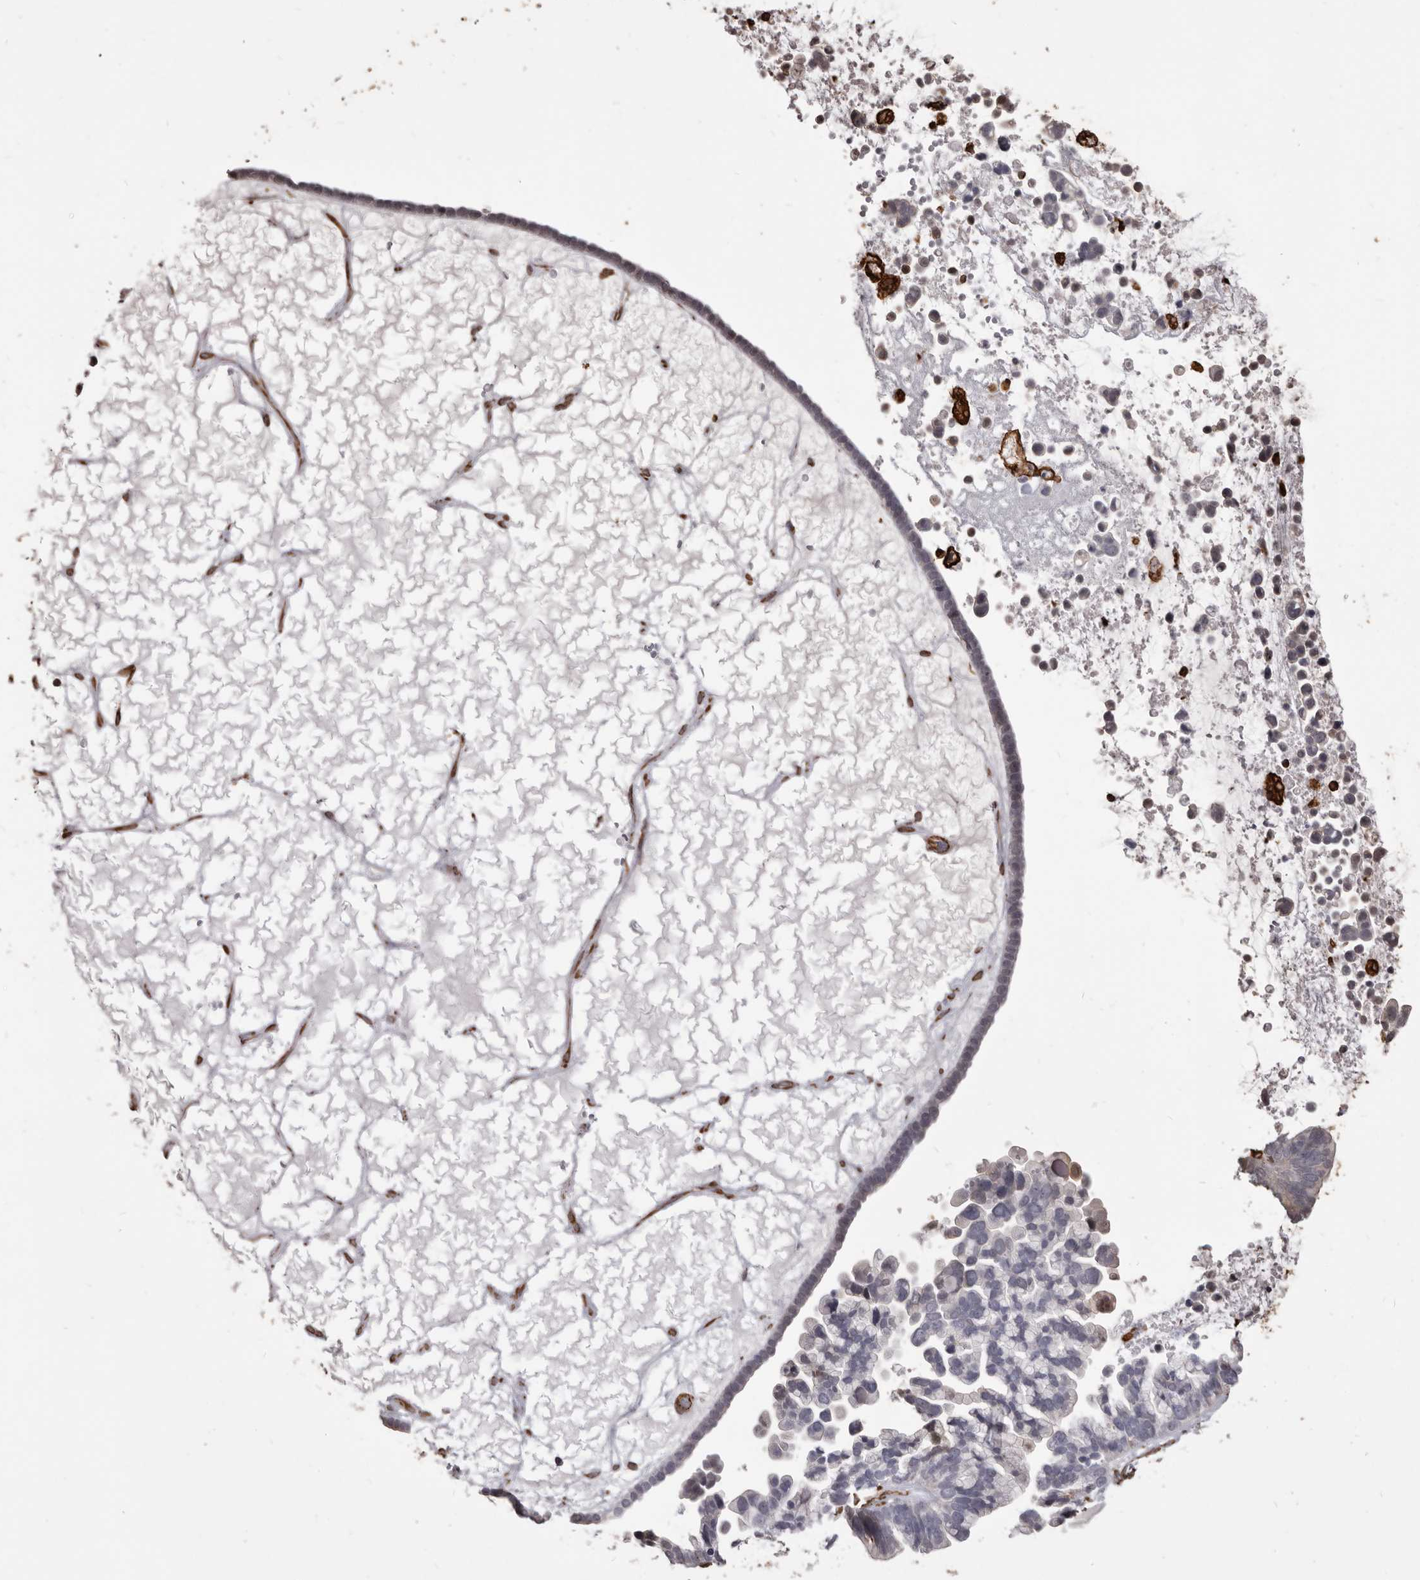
{"staining": {"intensity": "negative", "quantity": "none", "location": "none"}, "tissue": "ovarian cancer", "cell_type": "Tumor cells", "image_type": "cancer", "snomed": [{"axis": "morphology", "description": "Cystadenocarcinoma, serous, NOS"}, {"axis": "topography", "description": "Ovary"}], "caption": "Ovarian cancer (serous cystadenocarcinoma) stained for a protein using immunohistochemistry exhibits no expression tumor cells.", "gene": "MTURN", "patient": {"sex": "female", "age": 56}}